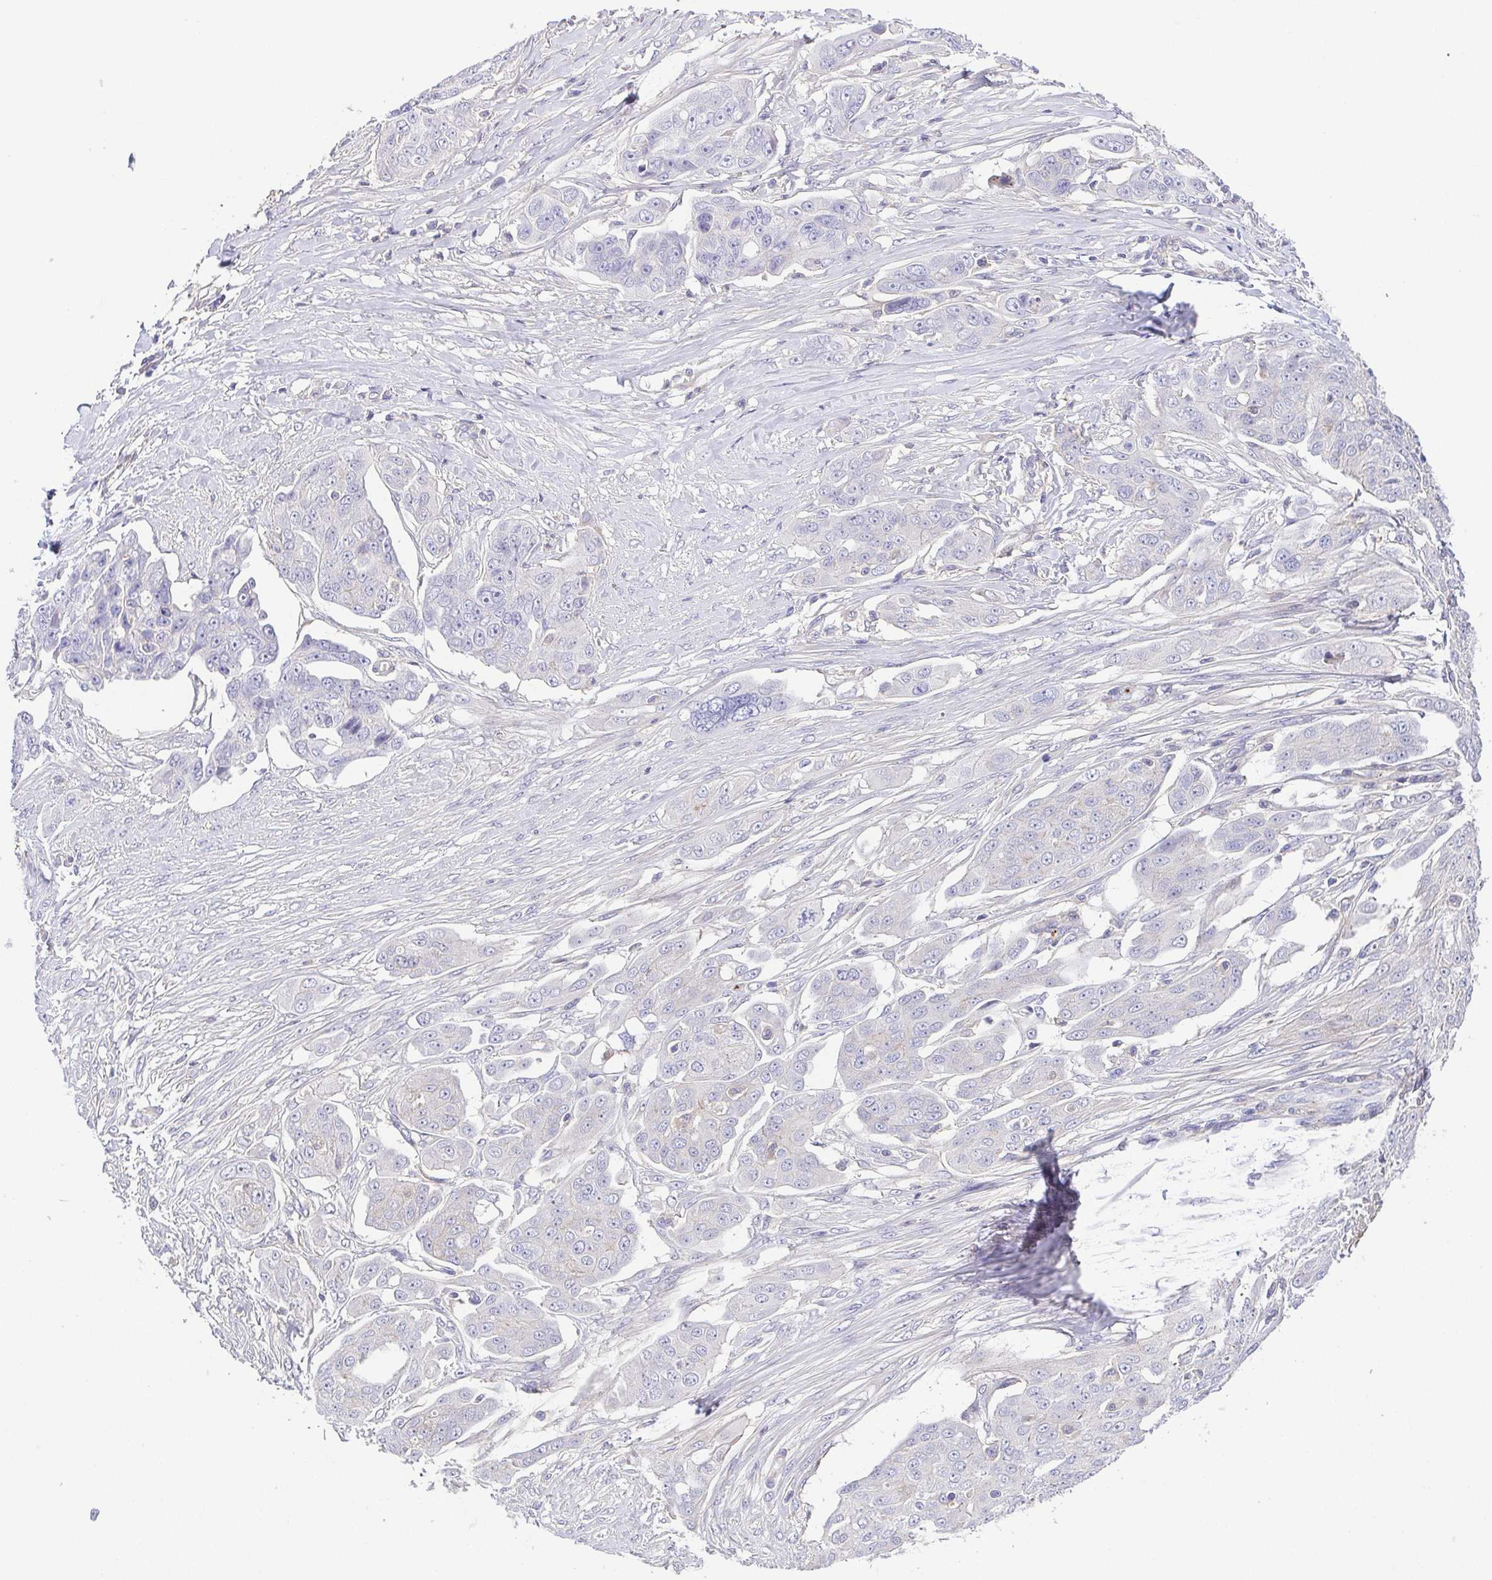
{"staining": {"intensity": "negative", "quantity": "none", "location": "none"}, "tissue": "ovarian cancer", "cell_type": "Tumor cells", "image_type": "cancer", "snomed": [{"axis": "morphology", "description": "Carcinoma, endometroid"}, {"axis": "topography", "description": "Ovary"}], "caption": "This is a micrograph of immunohistochemistry (IHC) staining of endometroid carcinoma (ovarian), which shows no staining in tumor cells. Brightfield microscopy of immunohistochemistry stained with DAB (brown) and hematoxylin (blue), captured at high magnification.", "gene": "PRR14L", "patient": {"sex": "female", "age": 70}}